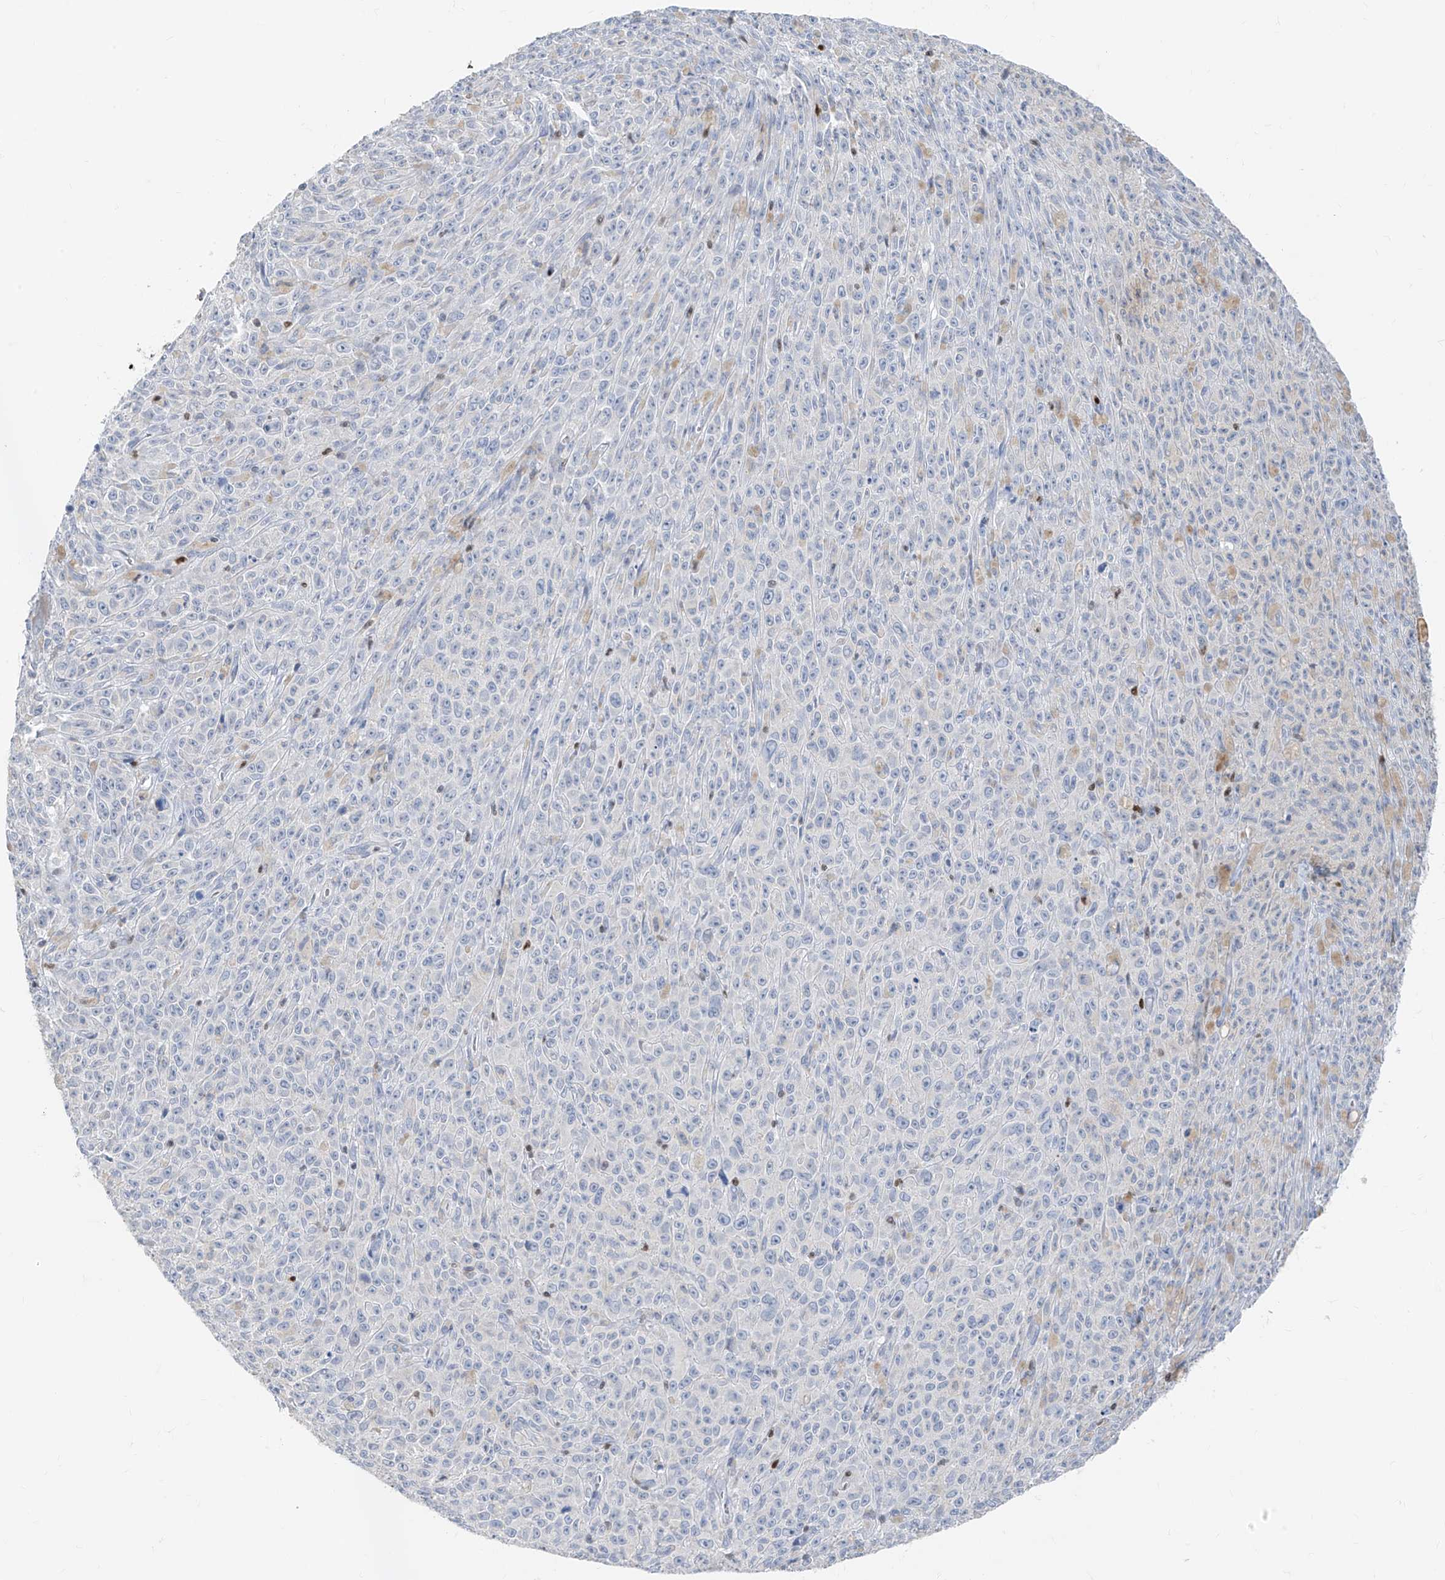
{"staining": {"intensity": "negative", "quantity": "none", "location": "none"}, "tissue": "melanoma", "cell_type": "Tumor cells", "image_type": "cancer", "snomed": [{"axis": "morphology", "description": "Malignant melanoma, NOS"}, {"axis": "topography", "description": "Skin"}], "caption": "DAB immunohistochemical staining of human melanoma exhibits no significant staining in tumor cells. The staining was performed using DAB (3,3'-diaminobenzidine) to visualize the protein expression in brown, while the nuclei were stained in blue with hematoxylin (Magnification: 20x).", "gene": "TBX21", "patient": {"sex": "female", "age": 82}}